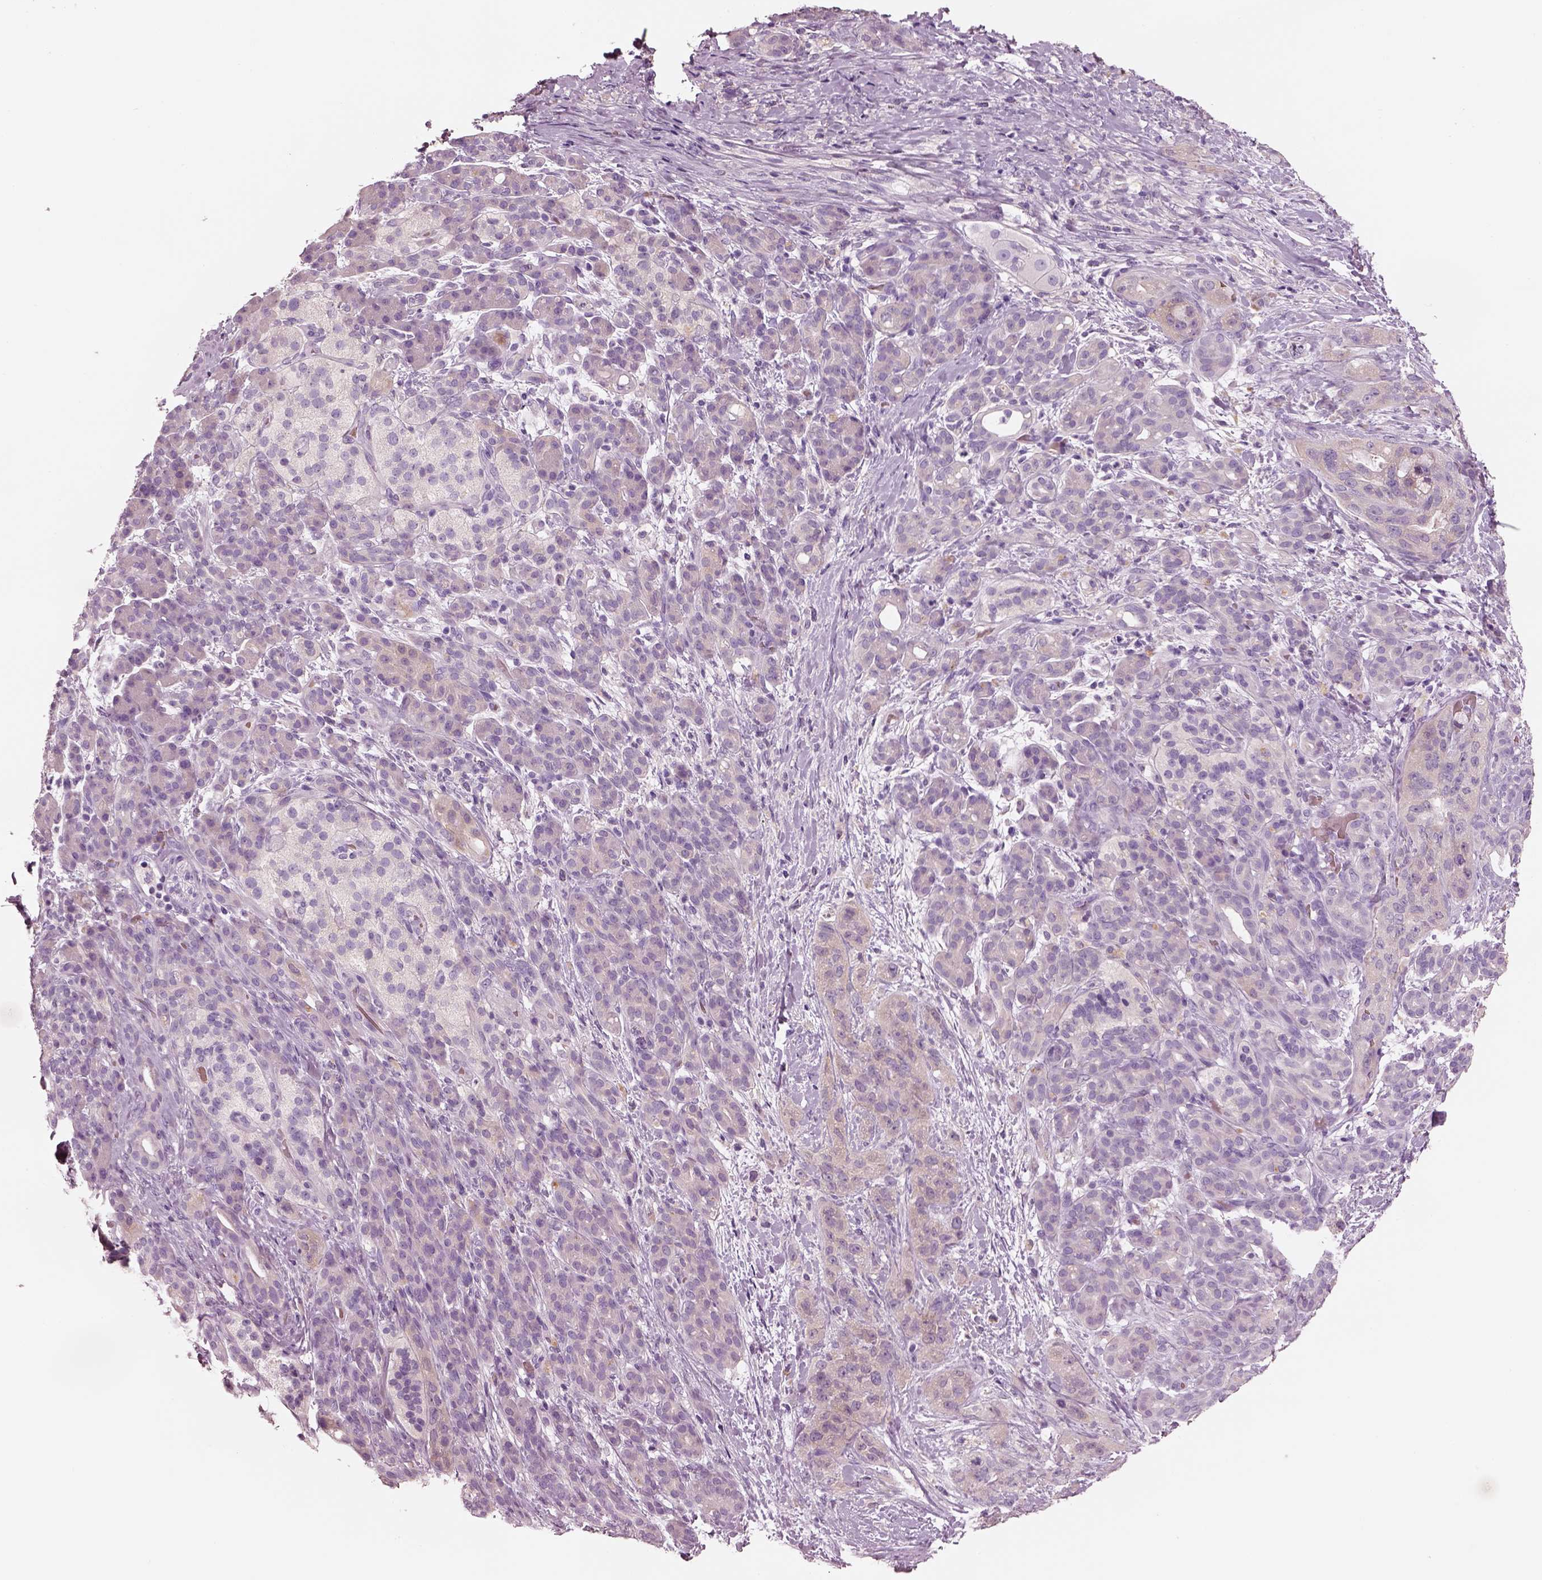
{"staining": {"intensity": "negative", "quantity": "none", "location": "none"}, "tissue": "pancreatic cancer", "cell_type": "Tumor cells", "image_type": "cancer", "snomed": [{"axis": "morphology", "description": "Adenocarcinoma, NOS"}, {"axis": "topography", "description": "Pancreas"}], "caption": "A high-resolution photomicrograph shows immunohistochemistry (IHC) staining of pancreatic adenocarcinoma, which displays no significant staining in tumor cells.", "gene": "ELSPBP1", "patient": {"sex": "male", "age": 44}}